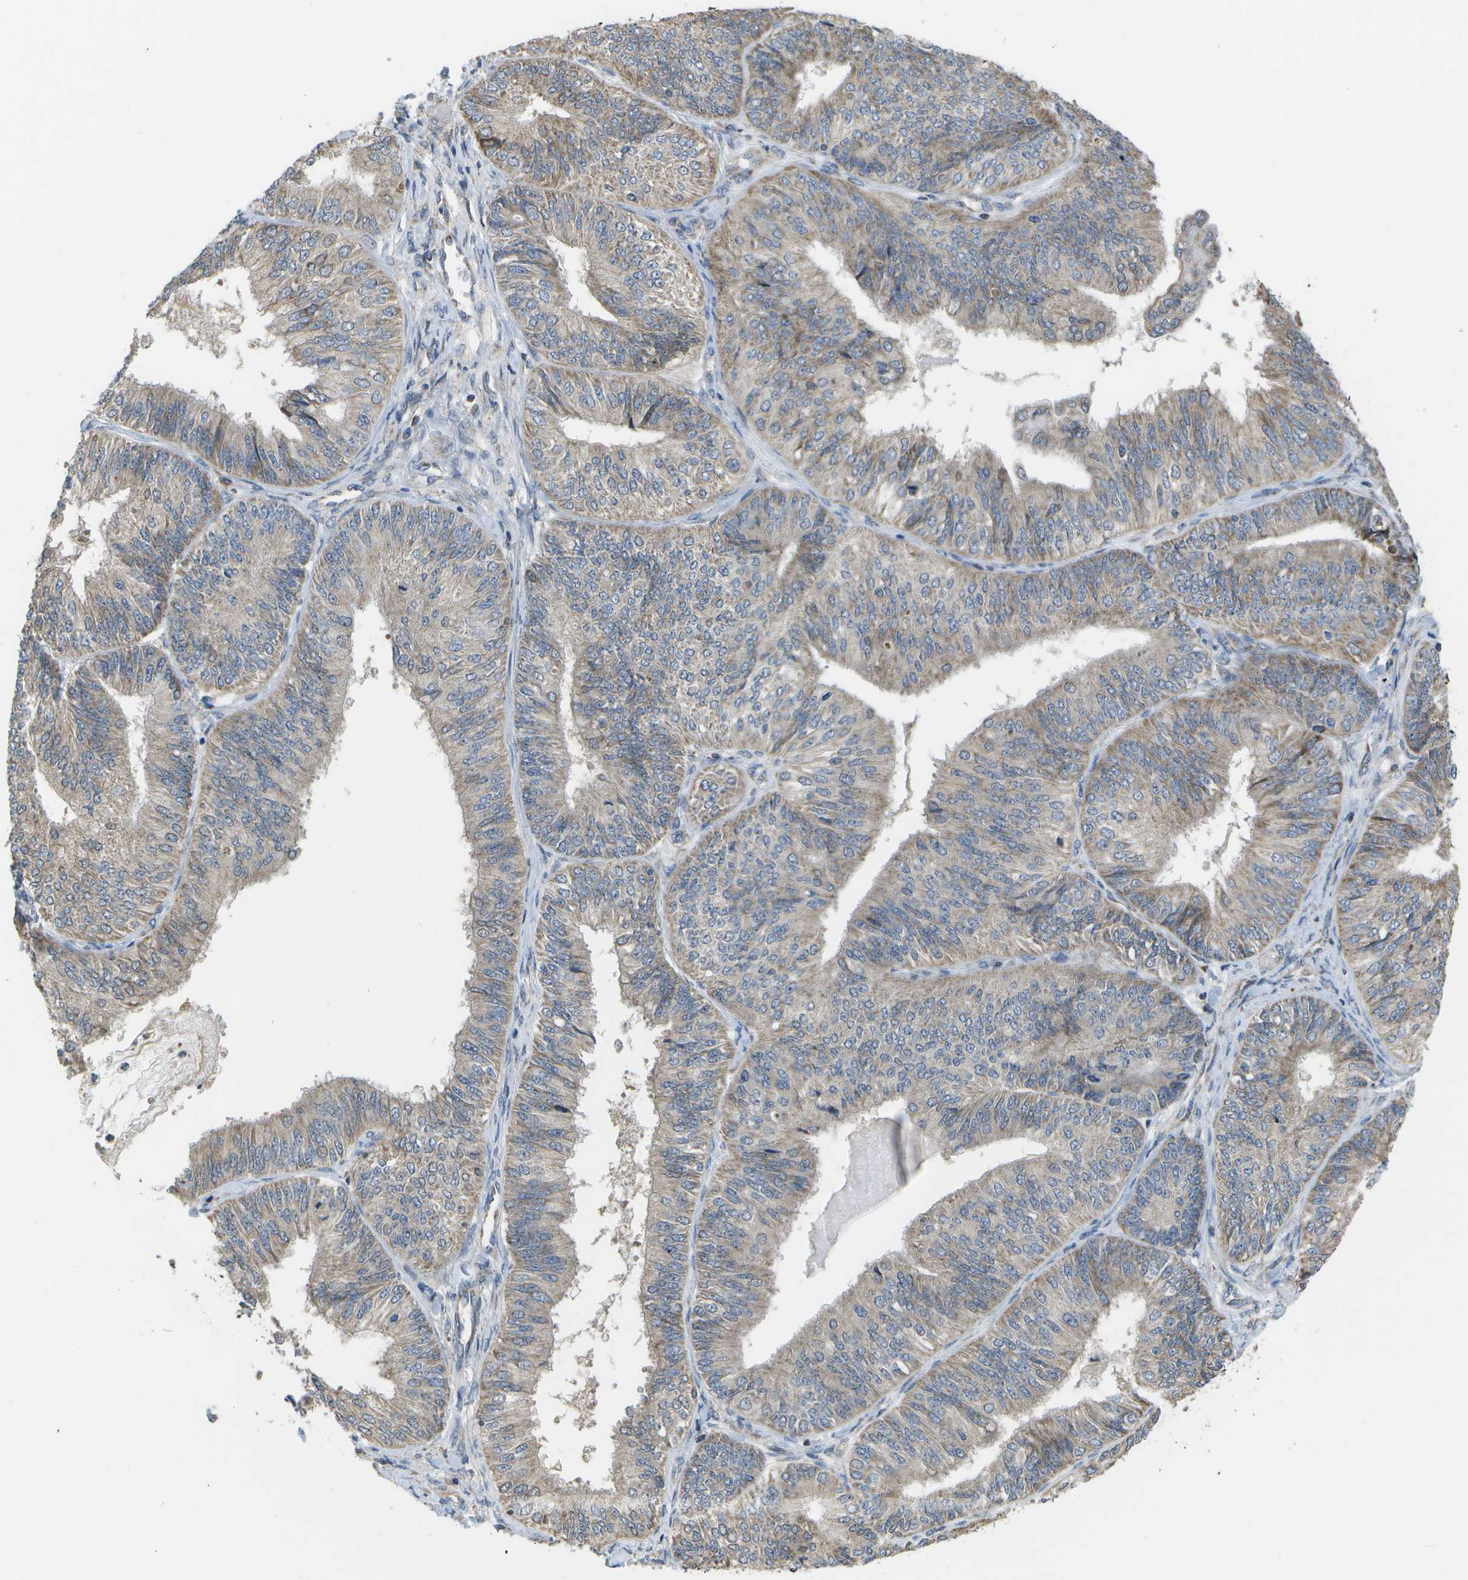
{"staining": {"intensity": "weak", "quantity": ">75%", "location": "cytoplasmic/membranous"}, "tissue": "endometrial cancer", "cell_type": "Tumor cells", "image_type": "cancer", "snomed": [{"axis": "morphology", "description": "Adenocarcinoma, NOS"}, {"axis": "topography", "description": "Endometrium"}], "caption": "The image exhibits a brown stain indicating the presence of a protein in the cytoplasmic/membranous of tumor cells in endometrial adenocarcinoma.", "gene": "HADHA", "patient": {"sex": "female", "age": 58}}